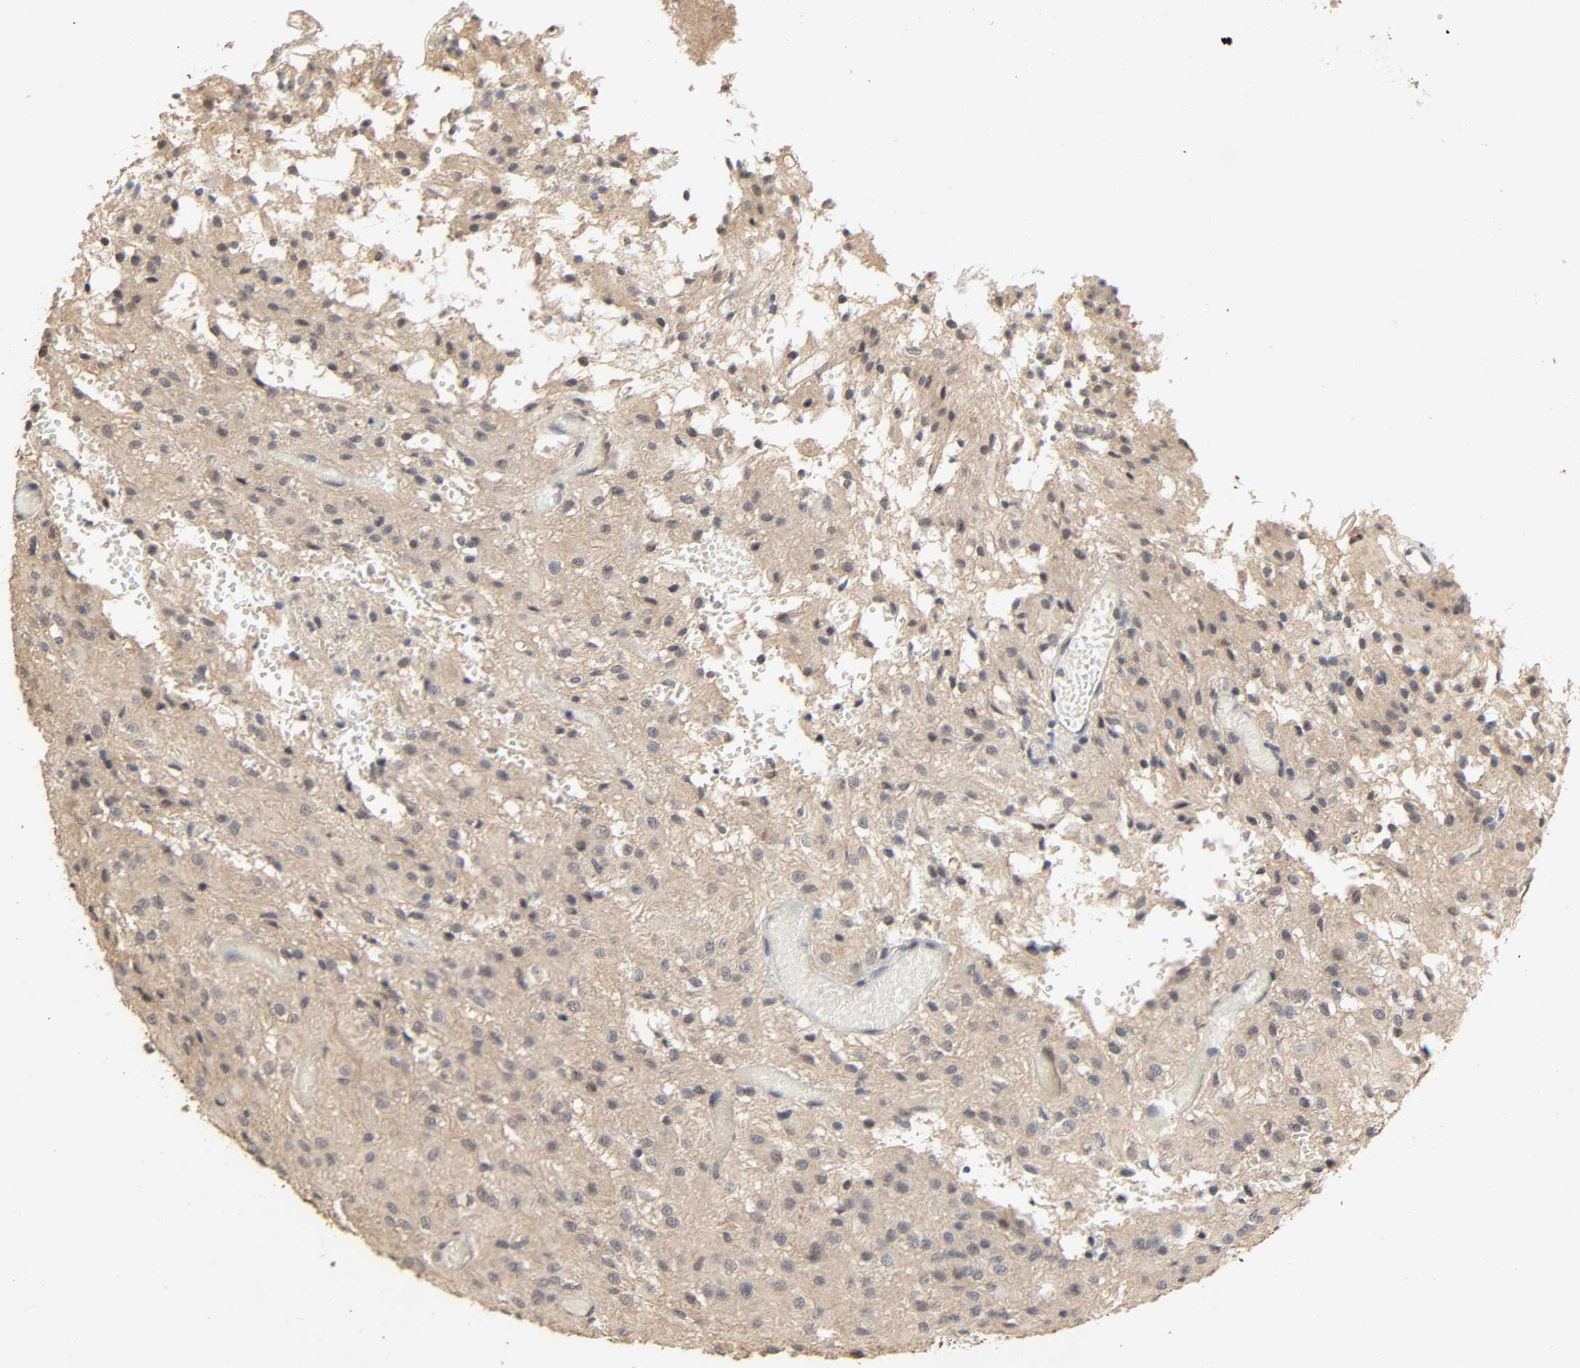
{"staining": {"intensity": "weak", "quantity": "<25%", "location": "cytoplasmic/membranous"}, "tissue": "glioma", "cell_type": "Tumor cells", "image_type": "cancer", "snomed": [{"axis": "morphology", "description": "Glioma, malignant, High grade"}, {"axis": "topography", "description": "Brain"}], "caption": "DAB immunohistochemical staining of high-grade glioma (malignant) exhibits no significant staining in tumor cells.", "gene": "MAGEA8", "patient": {"sex": "female", "age": 59}}